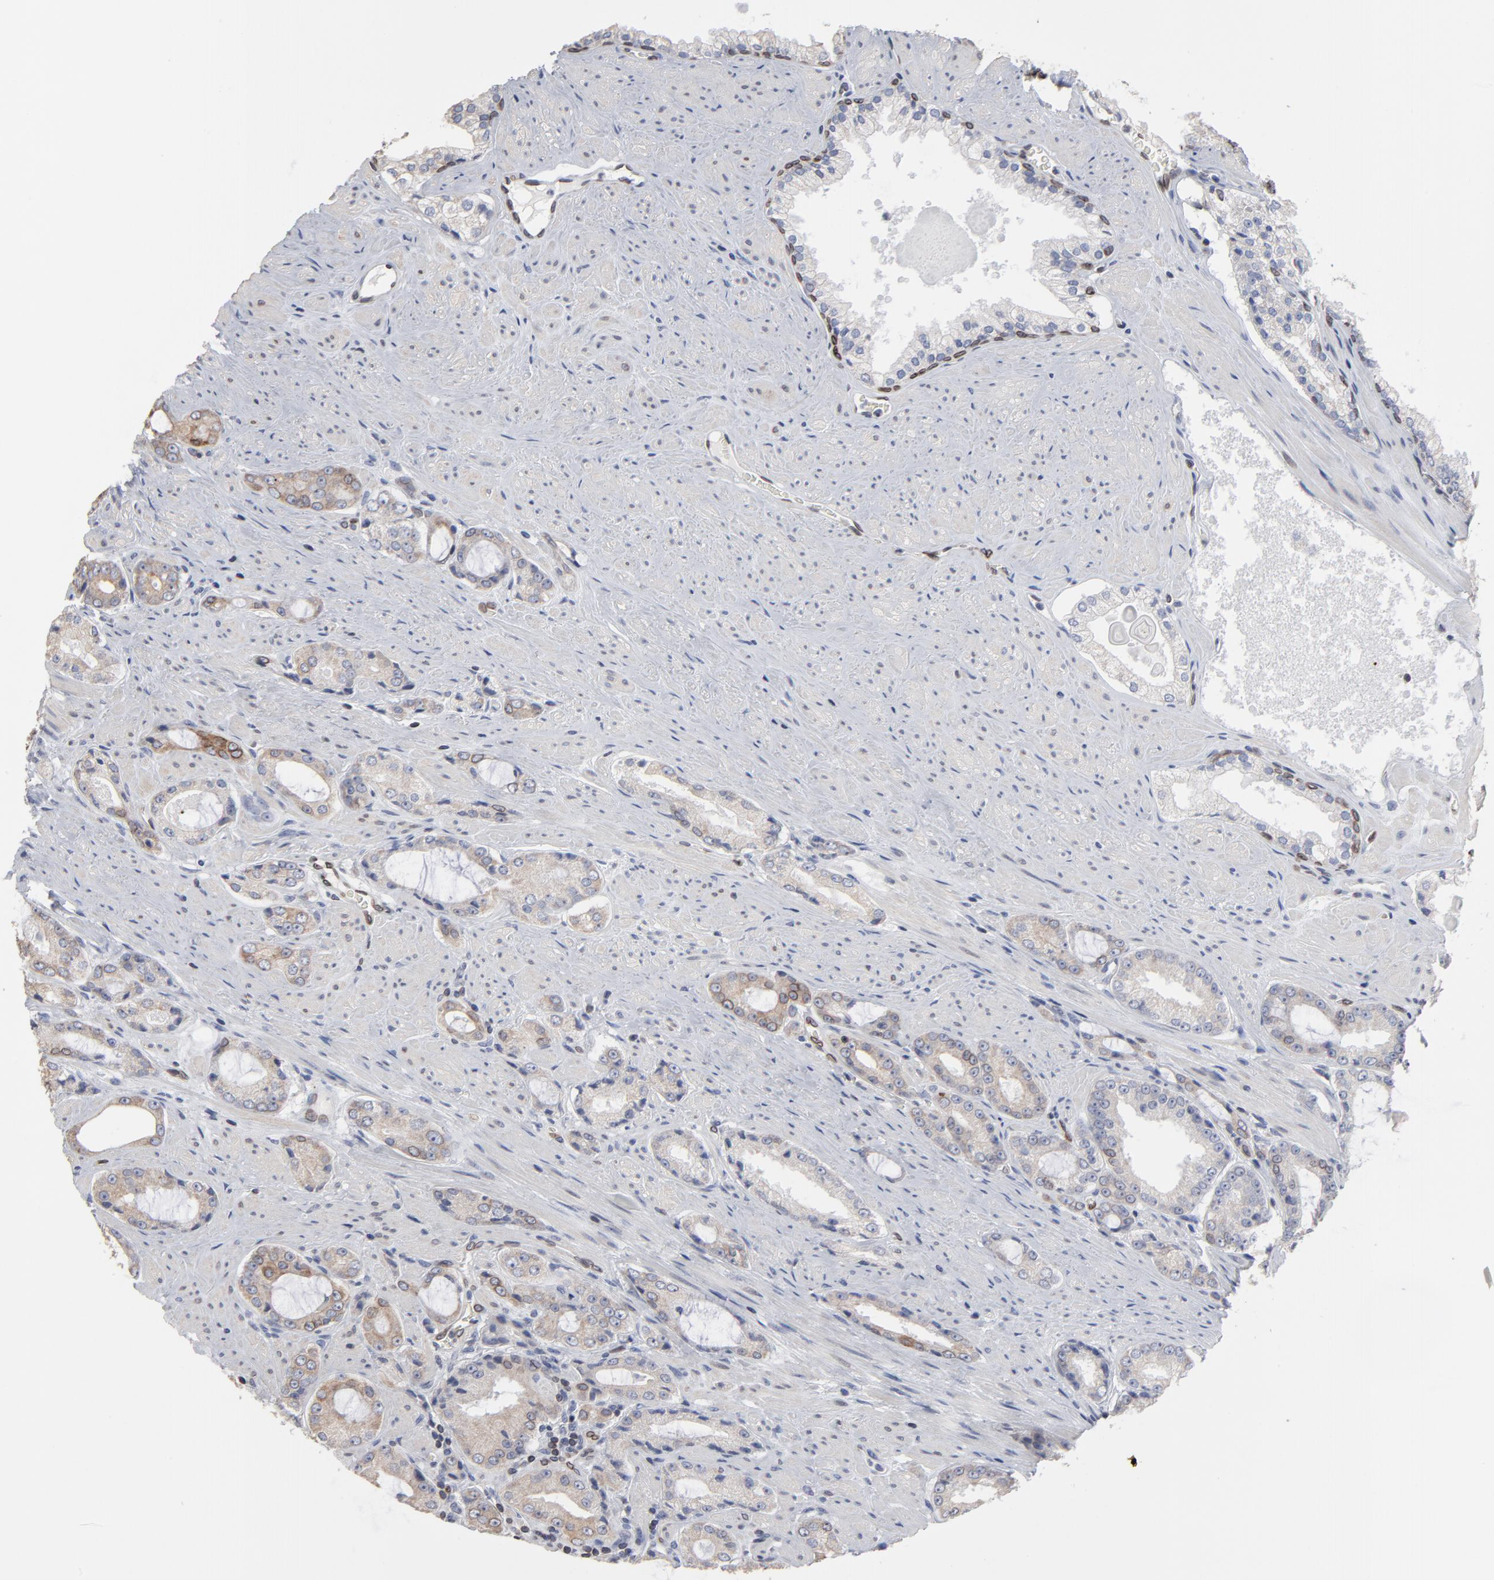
{"staining": {"intensity": "weak", "quantity": "25%-75%", "location": "cytoplasmic/membranous,nuclear"}, "tissue": "prostate cancer", "cell_type": "Tumor cells", "image_type": "cancer", "snomed": [{"axis": "morphology", "description": "Adenocarcinoma, Medium grade"}, {"axis": "topography", "description": "Prostate"}], "caption": "Human prostate cancer (medium-grade adenocarcinoma) stained with a protein marker displays weak staining in tumor cells.", "gene": "SYNE2", "patient": {"sex": "male", "age": 60}}